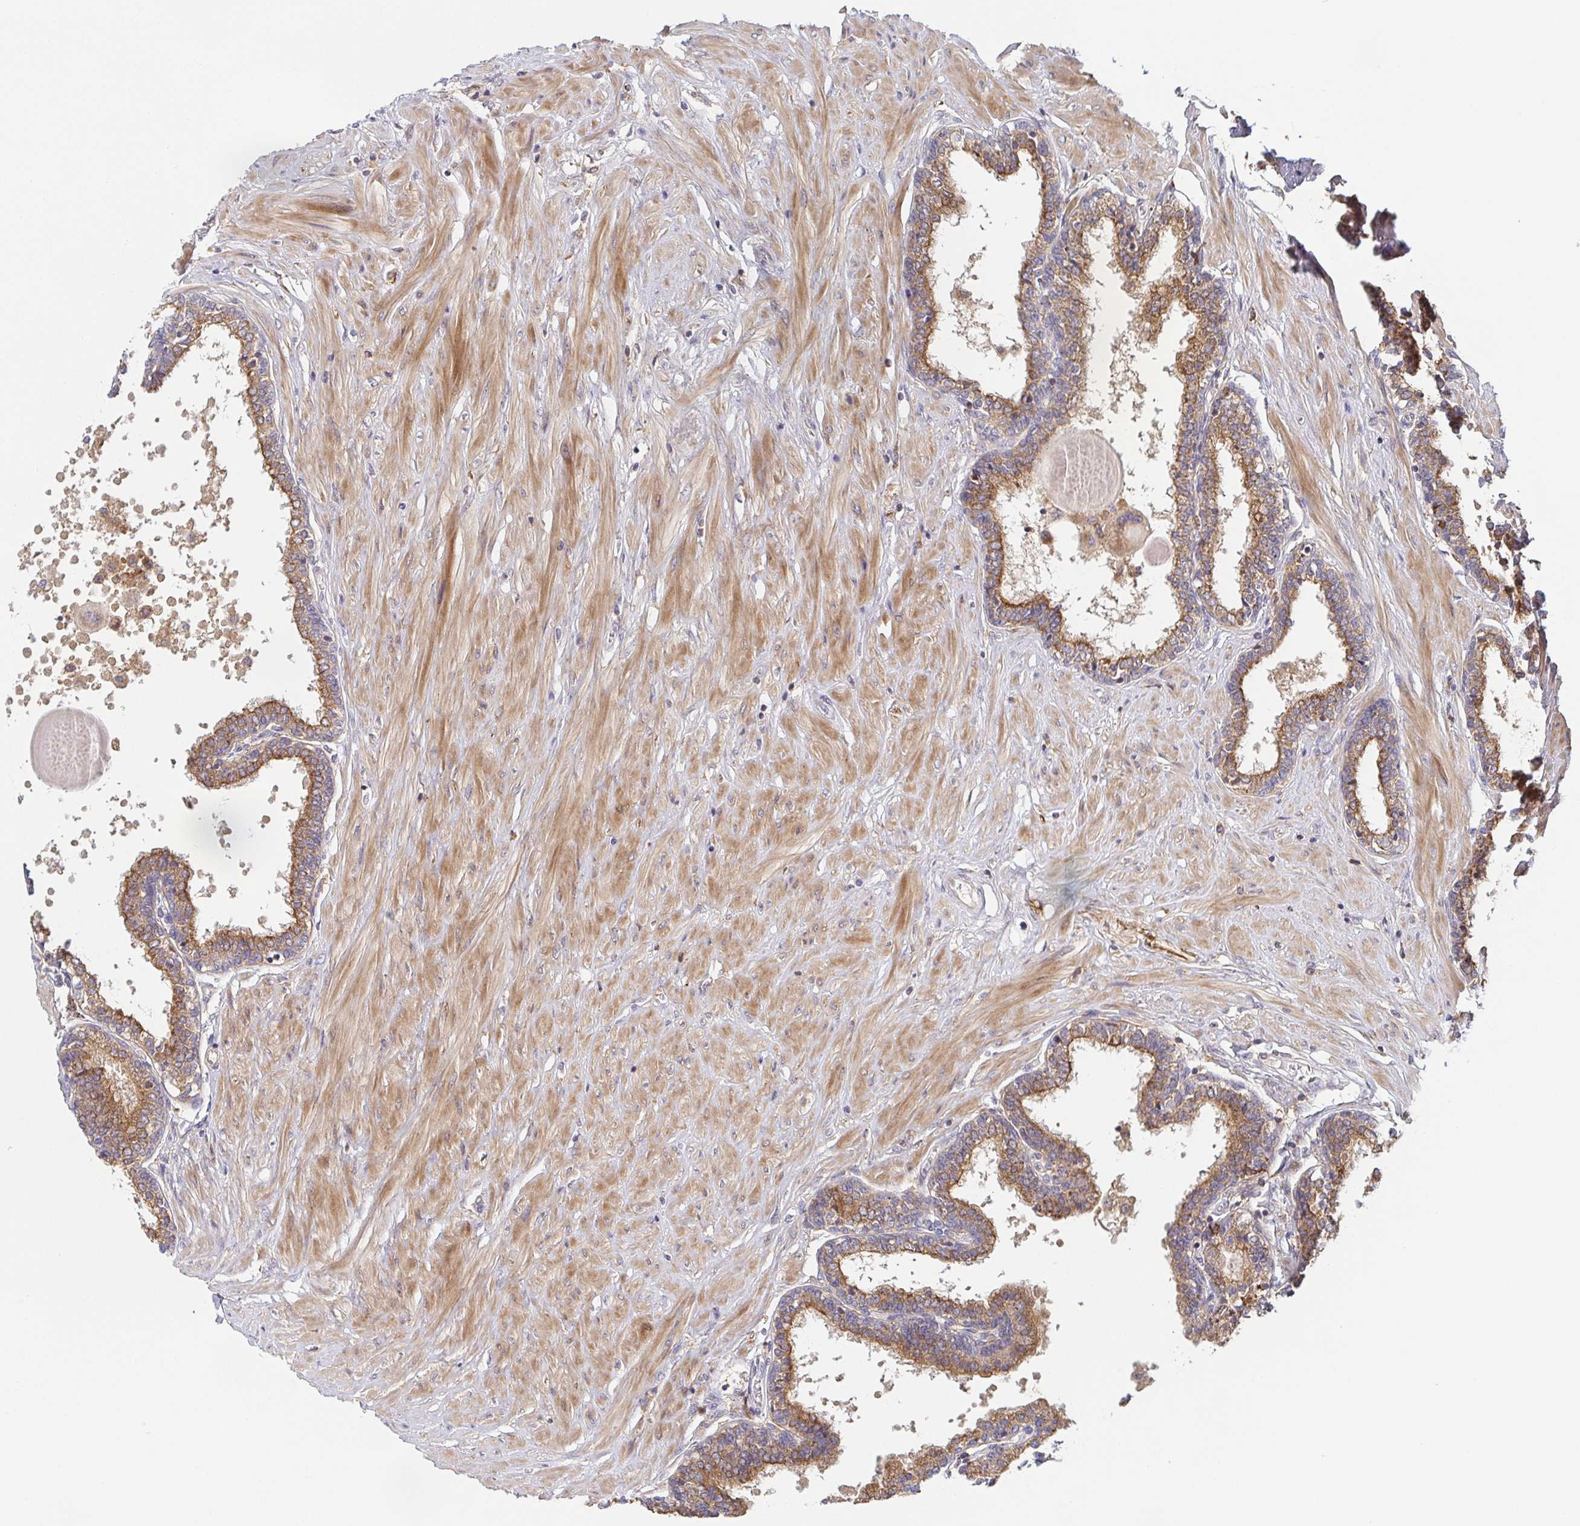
{"staining": {"intensity": "moderate", "quantity": ">75%", "location": "cytoplasmic/membranous"}, "tissue": "prostate", "cell_type": "Glandular cells", "image_type": "normal", "snomed": [{"axis": "morphology", "description": "Normal tissue, NOS"}, {"axis": "topography", "description": "Prostate"}], "caption": "Glandular cells reveal moderate cytoplasmic/membranous expression in approximately >75% of cells in benign prostate.", "gene": "TUFT1", "patient": {"sex": "male", "age": 55}}